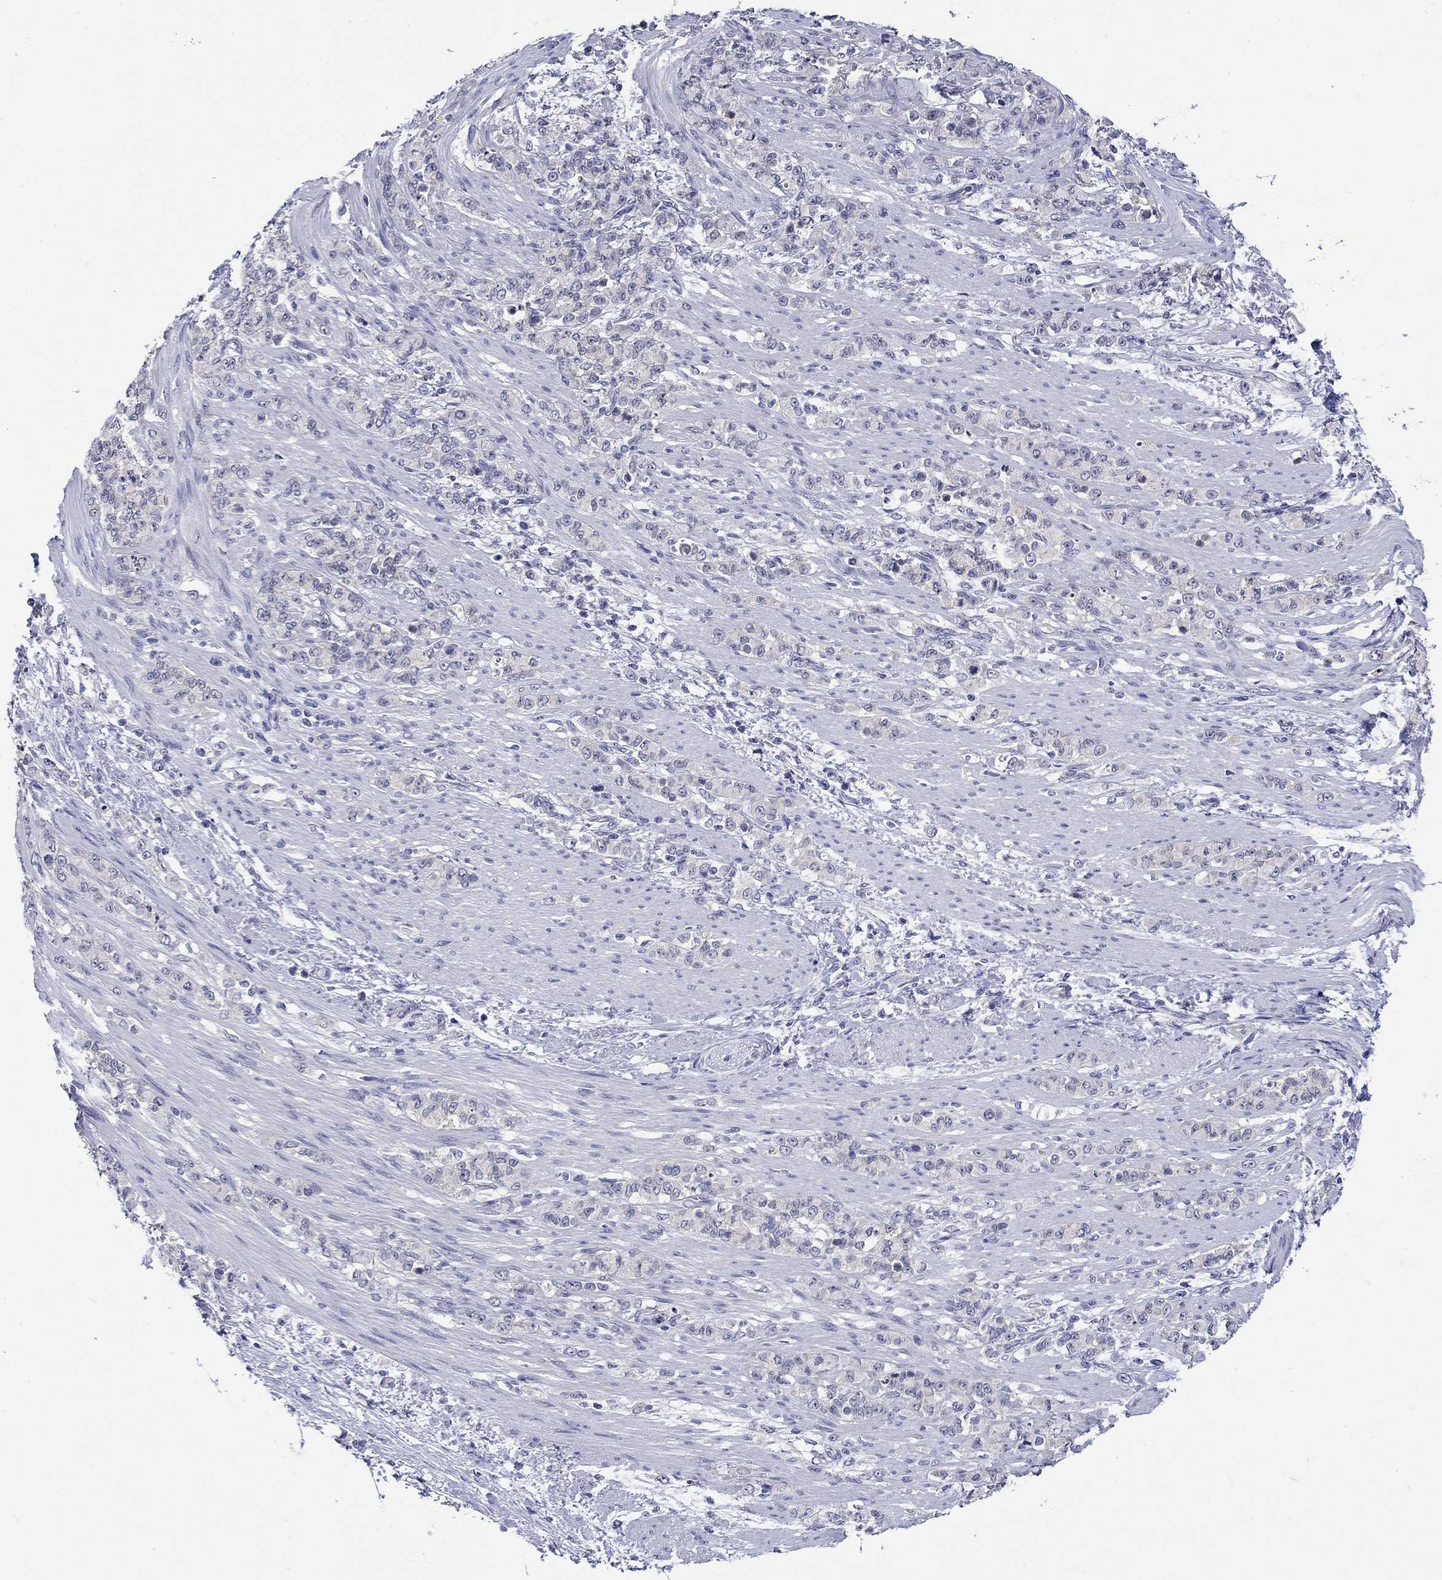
{"staining": {"intensity": "negative", "quantity": "none", "location": "none"}, "tissue": "stomach cancer", "cell_type": "Tumor cells", "image_type": "cancer", "snomed": [{"axis": "morphology", "description": "Normal tissue, NOS"}, {"axis": "morphology", "description": "Adenocarcinoma, NOS"}, {"axis": "topography", "description": "Stomach"}], "caption": "A photomicrograph of human stomach cancer (adenocarcinoma) is negative for staining in tumor cells. (Brightfield microscopy of DAB (3,3'-diaminobenzidine) immunohistochemistry (IHC) at high magnification).", "gene": "SLC30A3", "patient": {"sex": "female", "age": 79}}